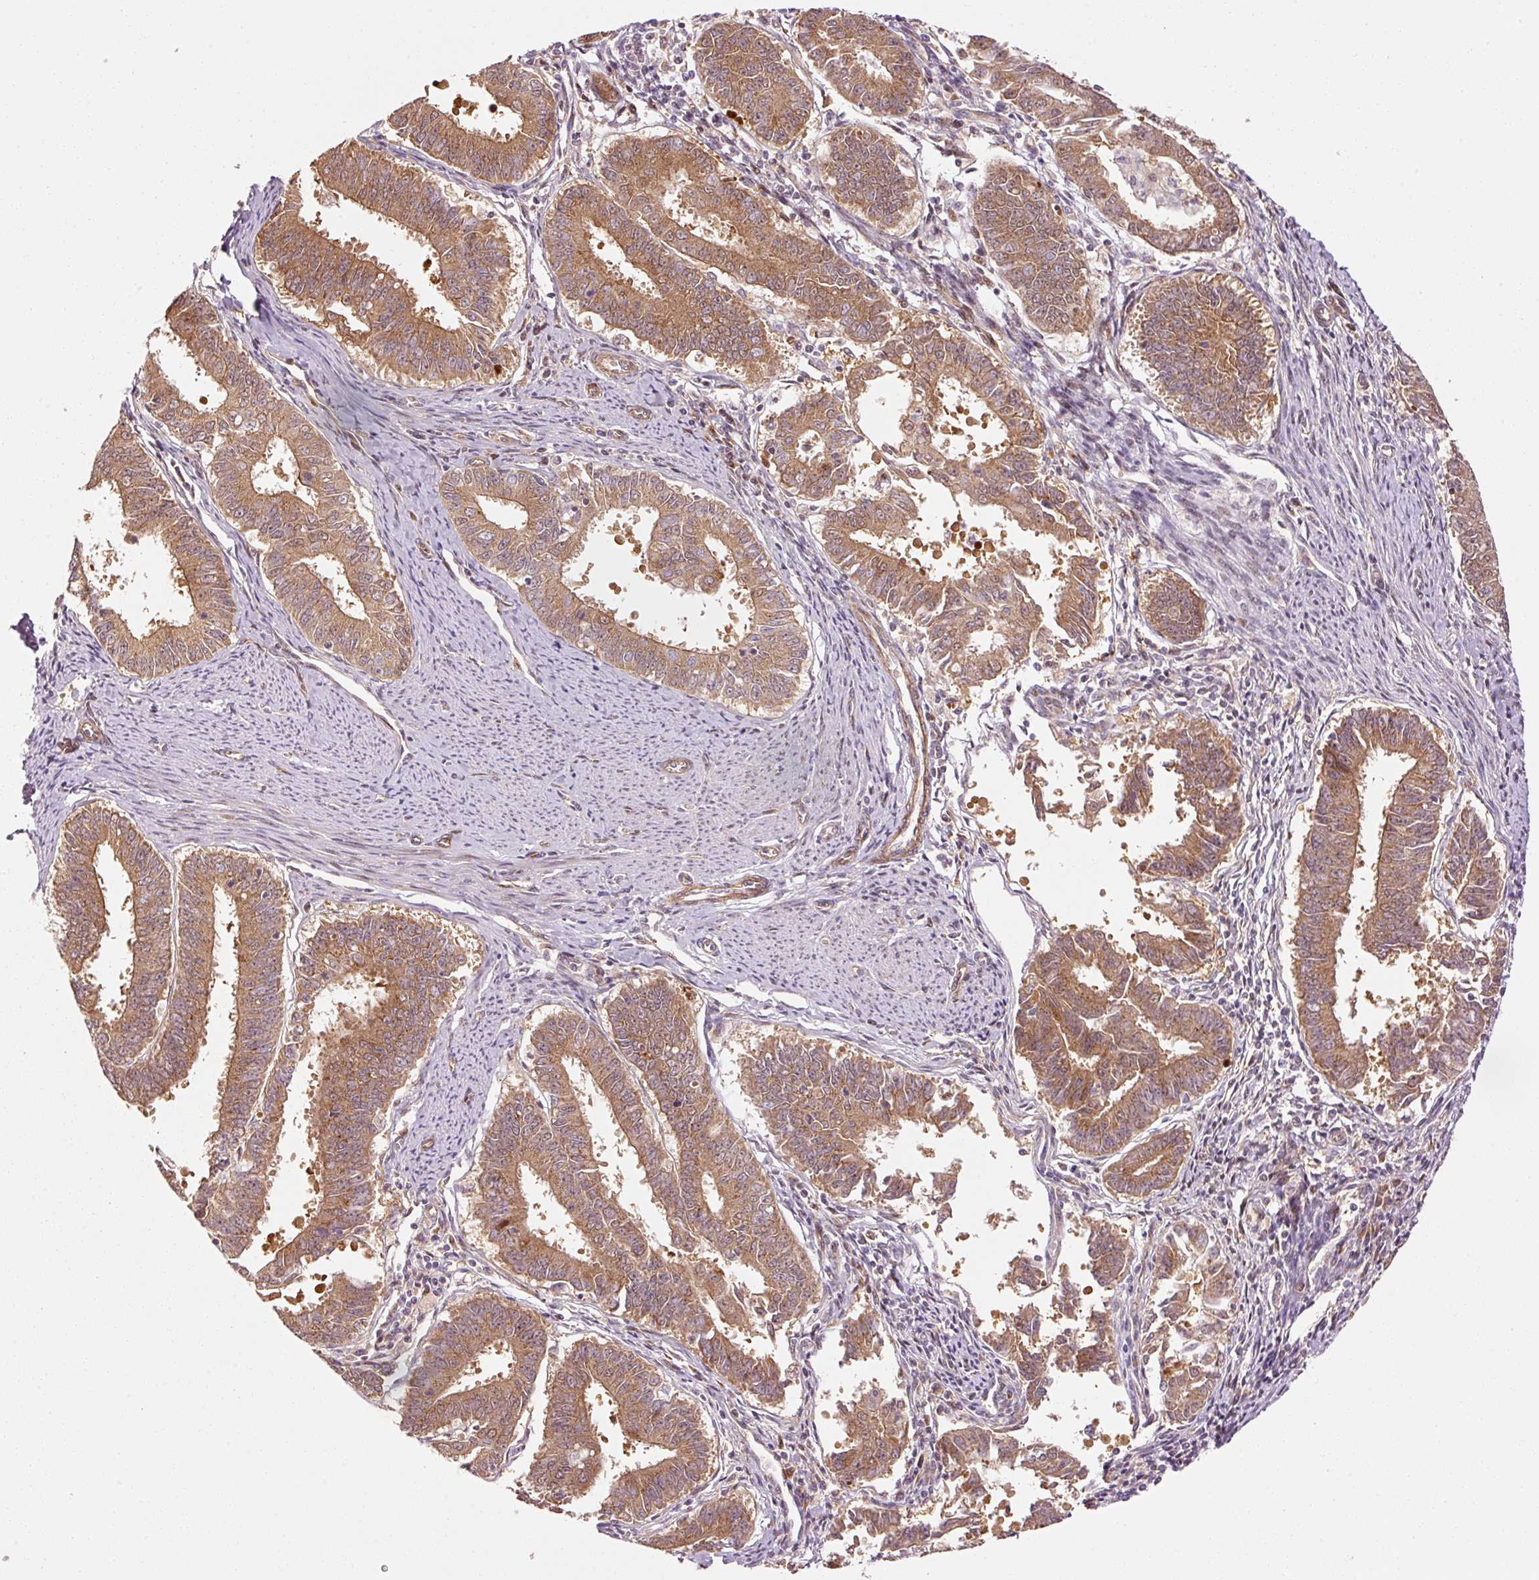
{"staining": {"intensity": "moderate", "quantity": ">75%", "location": "cytoplasmic/membranous"}, "tissue": "endometrial cancer", "cell_type": "Tumor cells", "image_type": "cancer", "snomed": [{"axis": "morphology", "description": "Adenocarcinoma, NOS"}, {"axis": "topography", "description": "Endometrium"}], "caption": "Endometrial adenocarcinoma stained with IHC exhibits moderate cytoplasmic/membranous staining in approximately >75% of tumor cells.", "gene": "PPP1R14B", "patient": {"sex": "female", "age": 73}}